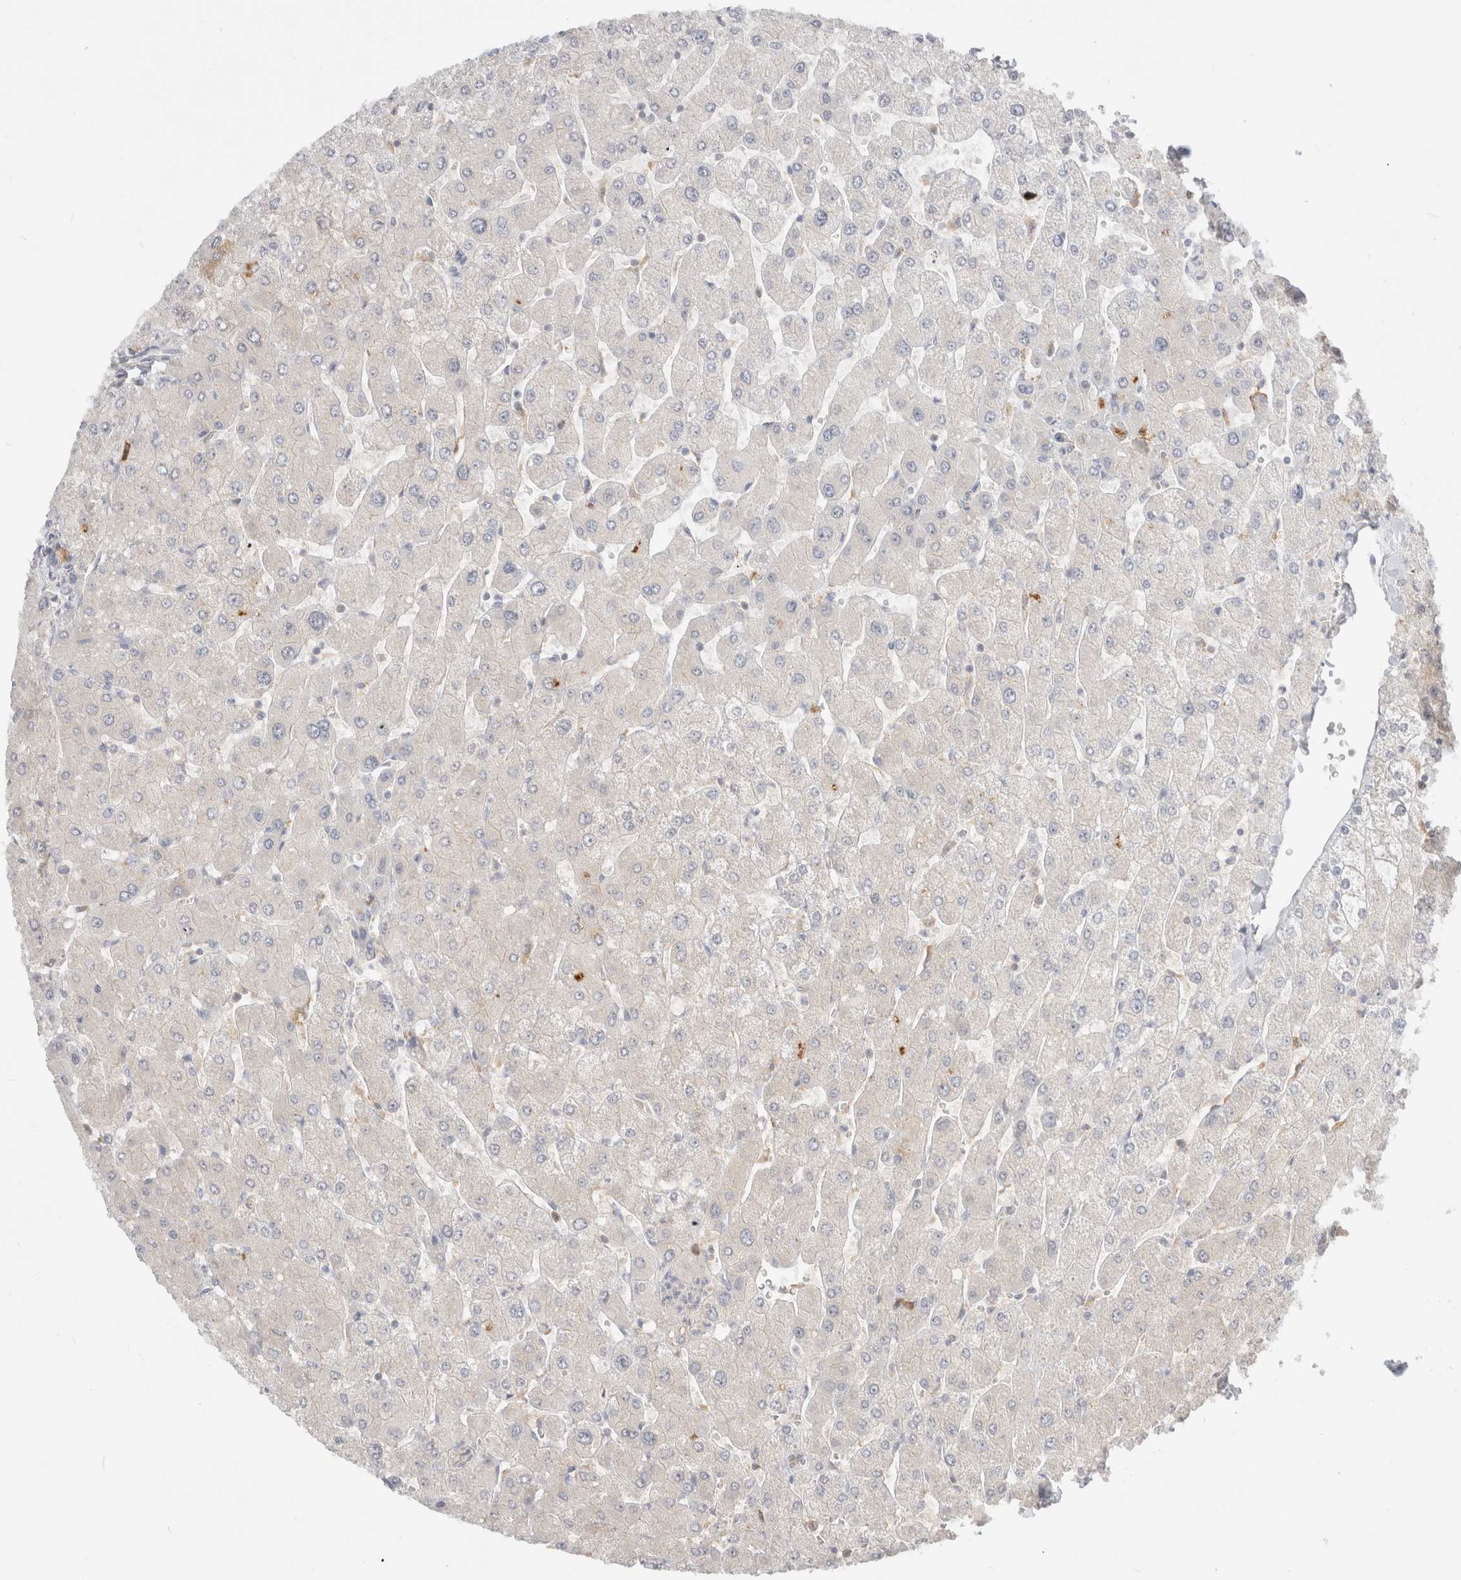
{"staining": {"intensity": "negative", "quantity": "none", "location": "none"}, "tissue": "liver", "cell_type": "Cholangiocytes", "image_type": "normal", "snomed": [{"axis": "morphology", "description": "Normal tissue, NOS"}, {"axis": "topography", "description": "Liver"}], "caption": "Immunohistochemical staining of unremarkable liver reveals no significant positivity in cholangiocytes.", "gene": "EFCAB13", "patient": {"sex": "male", "age": 55}}